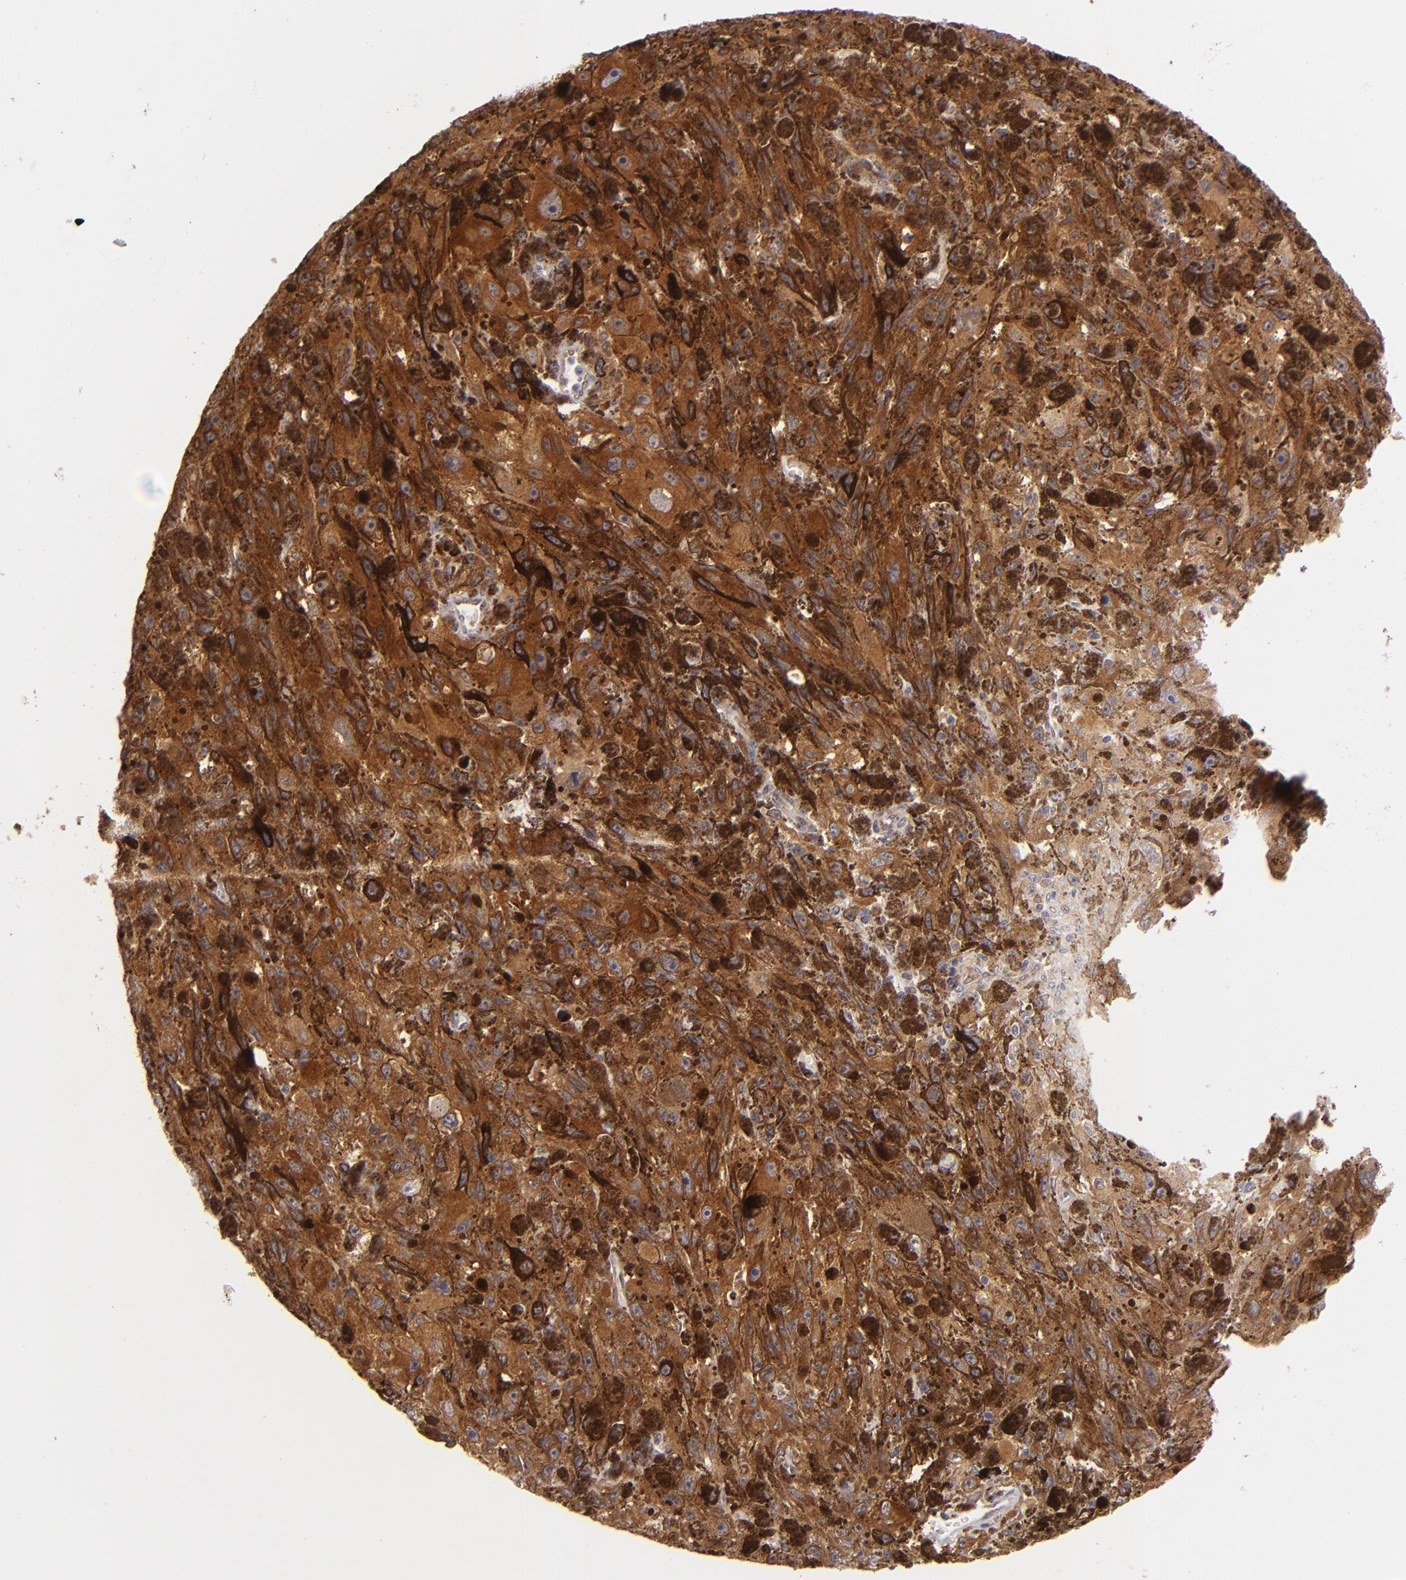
{"staining": {"intensity": "negative", "quantity": "none", "location": "none"}, "tissue": "melanoma", "cell_type": "Tumor cells", "image_type": "cancer", "snomed": [{"axis": "morphology", "description": "Malignant melanoma, NOS"}, {"axis": "topography", "description": "Skin"}], "caption": "This histopathology image is of melanoma stained with IHC to label a protein in brown with the nuclei are counter-stained blue. There is no staining in tumor cells.", "gene": "PTPN13", "patient": {"sex": "female", "age": 104}}